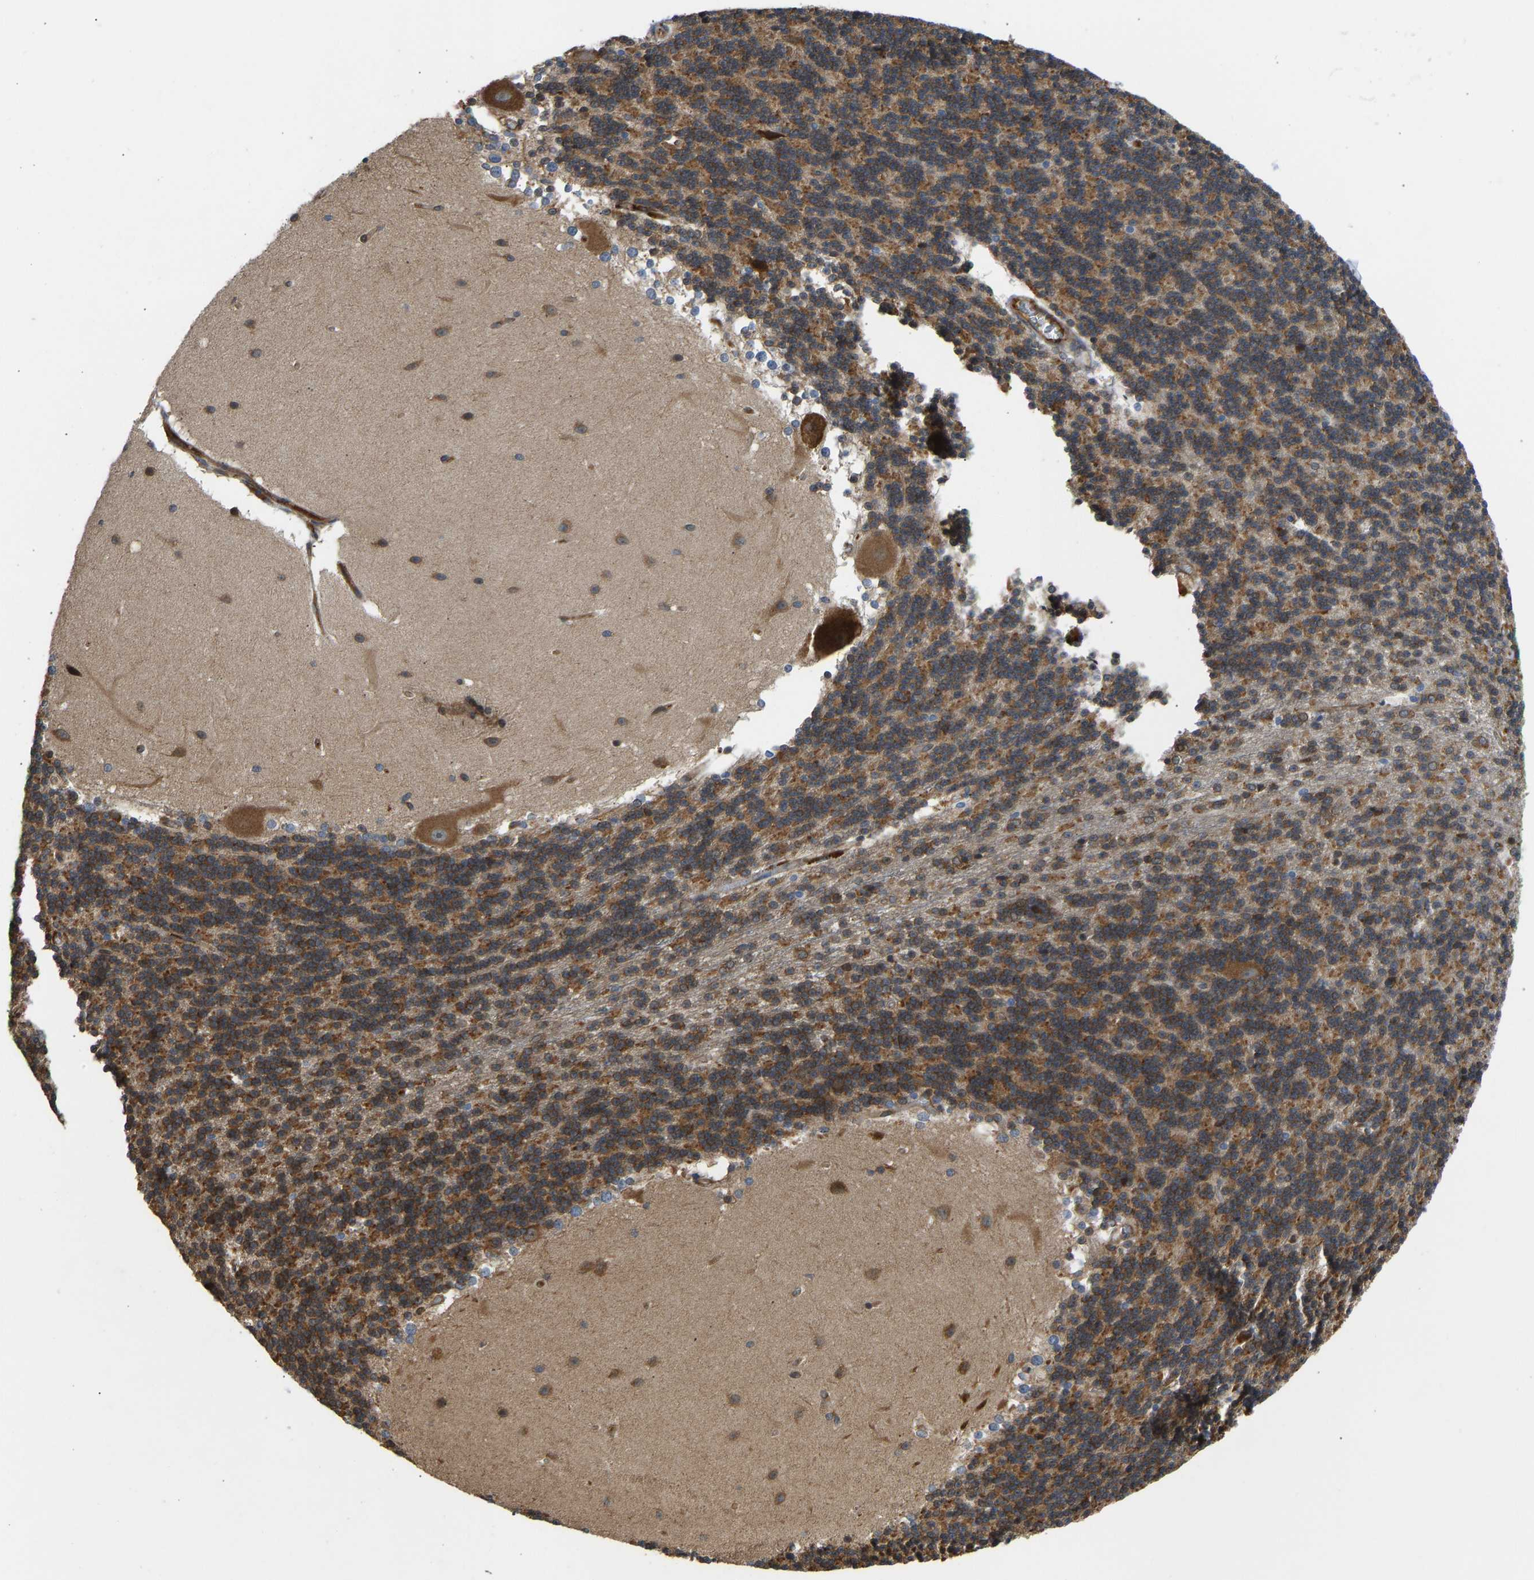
{"staining": {"intensity": "strong", "quantity": "25%-75%", "location": "cytoplasmic/membranous"}, "tissue": "cerebellum", "cell_type": "Cells in granular layer", "image_type": "normal", "snomed": [{"axis": "morphology", "description": "Normal tissue, NOS"}, {"axis": "topography", "description": "Cerebellum"}], "caption": "Cerebellum was stained to show a protein in brown. There is high levels of strong cytoplasmic/membranous staining in about 25%-75% of cells in granular layer. (Stains: DAB in brown, nuclei in blue, Microscopy: brightfield microscopy at high magnification).", "gene": "RASGRF2", "patient": {"sex": "female", "age": 19}}